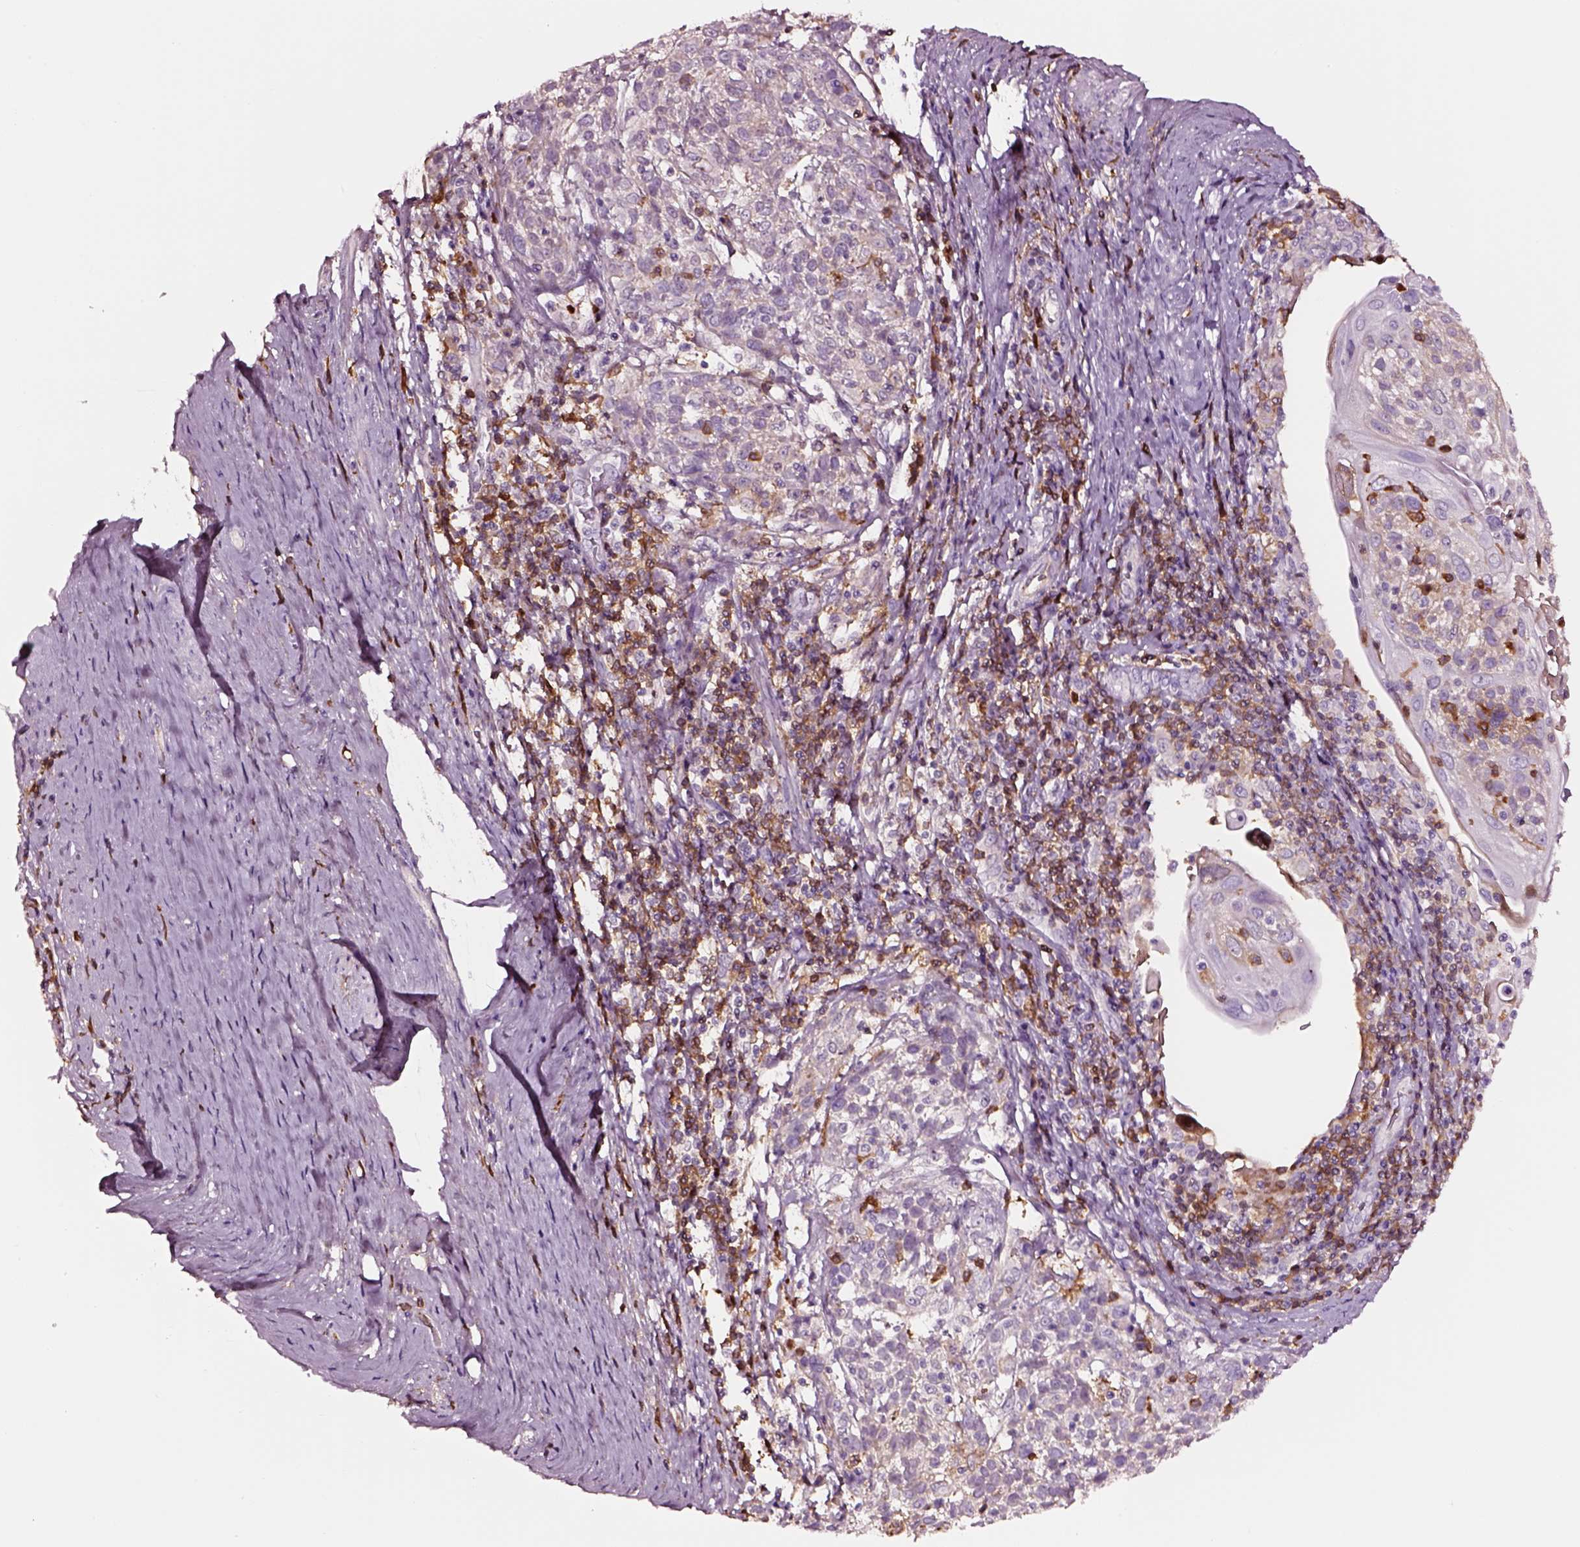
{"staining": {"intensity": "negative", "quantity": "none", "location": "none"}, "tissue": "cervical cancer", "cell_type": "Tumor cells", "image_type": "cancer", "snomed": [{"axis": "morphology", "description": "Squamous cell carcinoma, NOS"}, {"axis": "topography", "description": "Cervix"}], "caption": "This is a image of IHC staining of squamous cell carcinoma (cervical), which shows no expression in tumor cells. Brightfield microscopy of immunohistochemistry stained with DAB (3,3'-diaminobenzidine) (brown) and hematoxylin (blue), captured at high magnification.", "gene": "TF", "patient": {"sex": "female", "age": 61}}